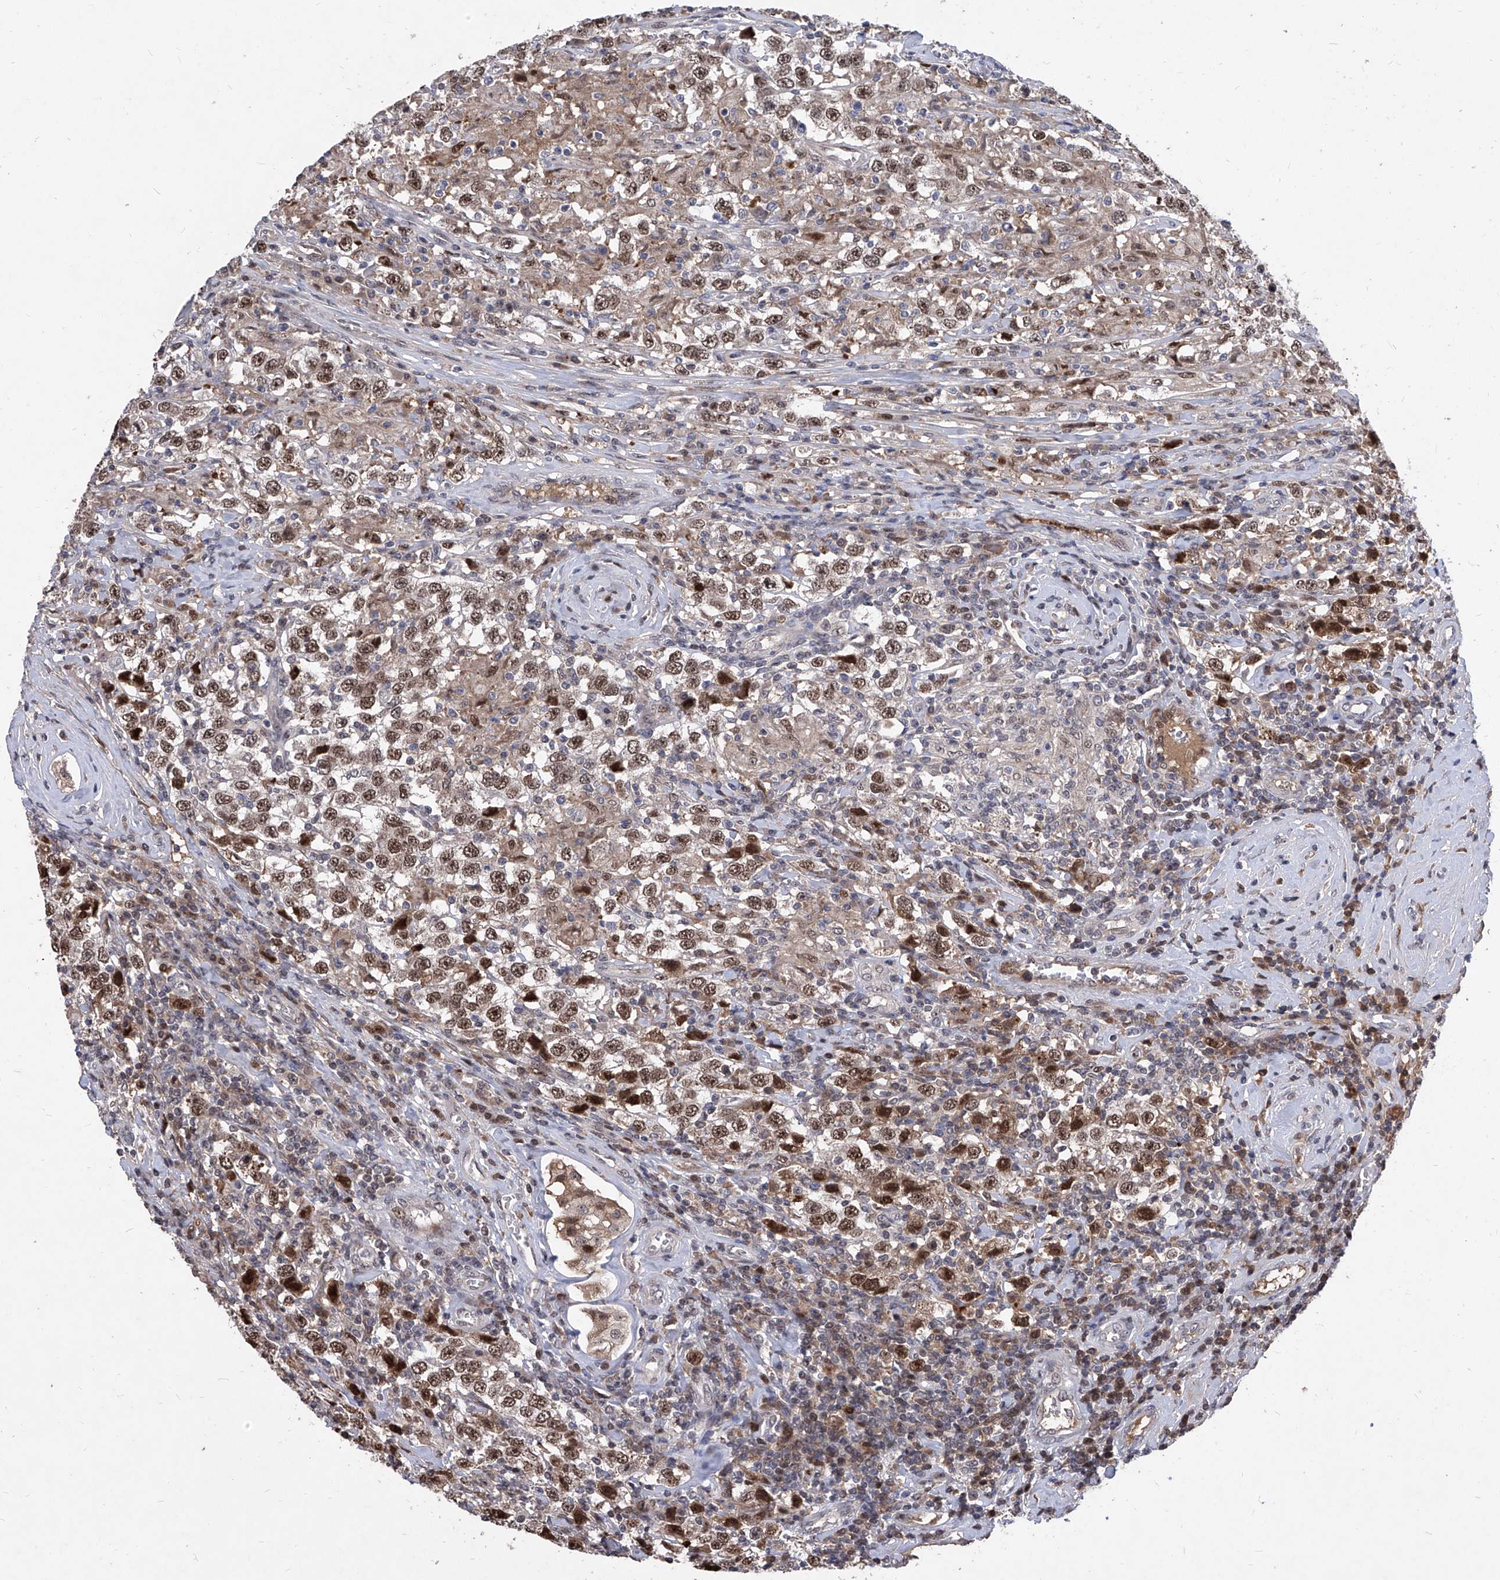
{"staining": {"intensity": "moderate", "quantity": ">75%", "location": "nuclear"}, "tissue": "testis cancer", "cell_type": "Tumor cells", "image_type": "cancer", "snomed": [{"axis": "morphology", "description": "Seminoma, NOS"}, {"axis": "topography", "description": "Testis"}], "caption": "Seminoma (testis) was stained to show a protein in brown. There is medium levels of moderate nuclear expression in about >75% of tumor cells.", "gene": "LGR4", "patient": {"sex": "male", "age": 41}}